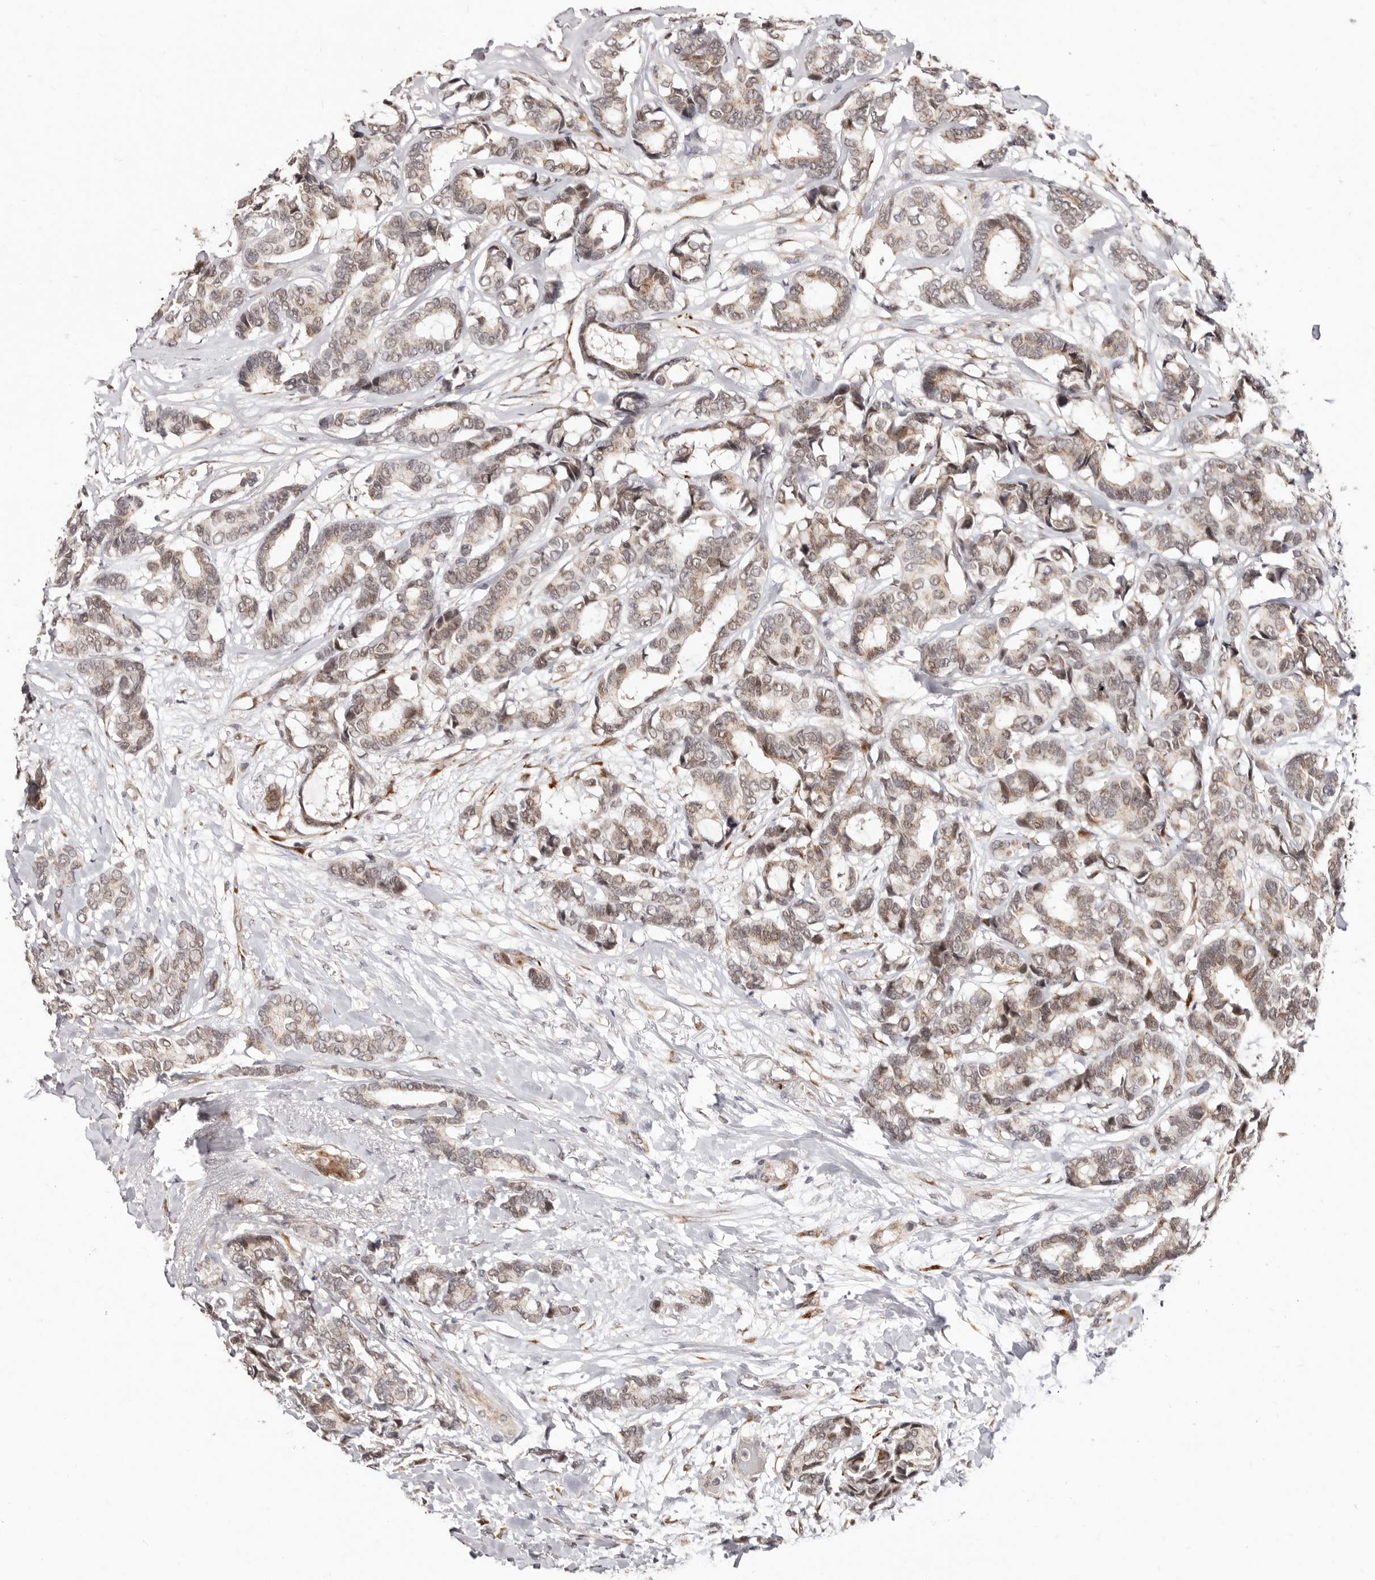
{"staining": {"intensity": "weak", "quantity": ">75%", "location": "cytoplasmic/membranous,nuclear"}, "tissue": "breast cancer", "cell_type": "Tumor cells", "image_type": "cancer", "snomed": [{"axis": "morphology", "description": "Duct carcinoma"}, {"axis": "topography", "description": "Breast"}], "caption": "IHC (DAB (3,3'-diaminobenzidine)) staining of breast cancer exhibits weak cytoplasmic/membranous and nuclear protein expression in about >75% of tumor cells.", "gene": "SRCAP", "patient": {"sex": "female", "age": 87}}